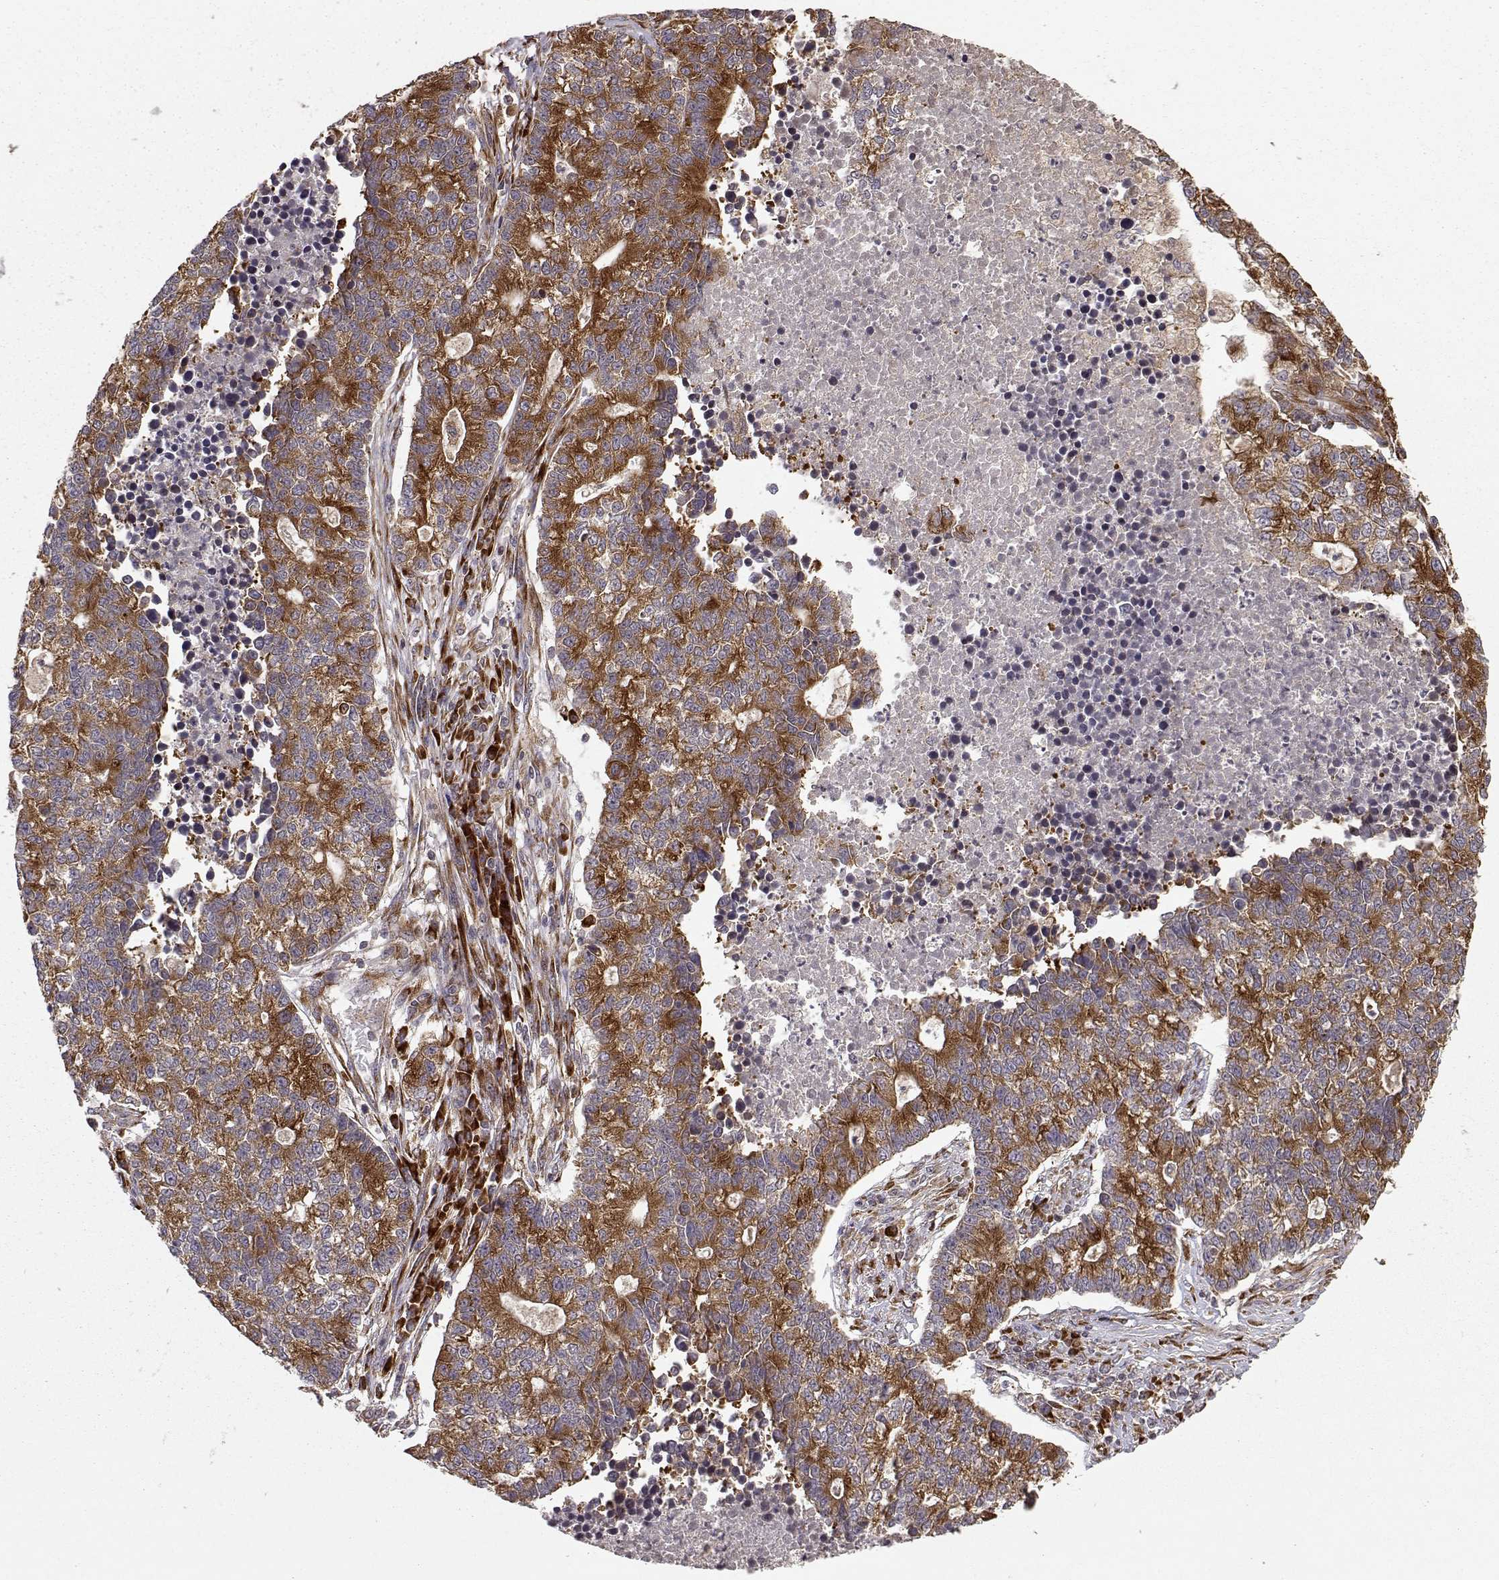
{"staining": {"intensity": "strong", "quantity": ">75%", "location": "cytoplasmic/membranous"}, "tissue": "lung cancer", "cell_type": "Tumor cells", "image_type": "cancer", "snomed": [{"axis": "morphology", "description": "Adenocarcinoma, NOS"}, {"axis": "topography", "description": "Lung"}], "caption": "Lung cancer stained with a brown dye exhibits strong cytoplasmic/membranous positive expression in about >75% of tumor cells.", "gene": "RPL31", "patient": {"sex": "male", "age": 57}}